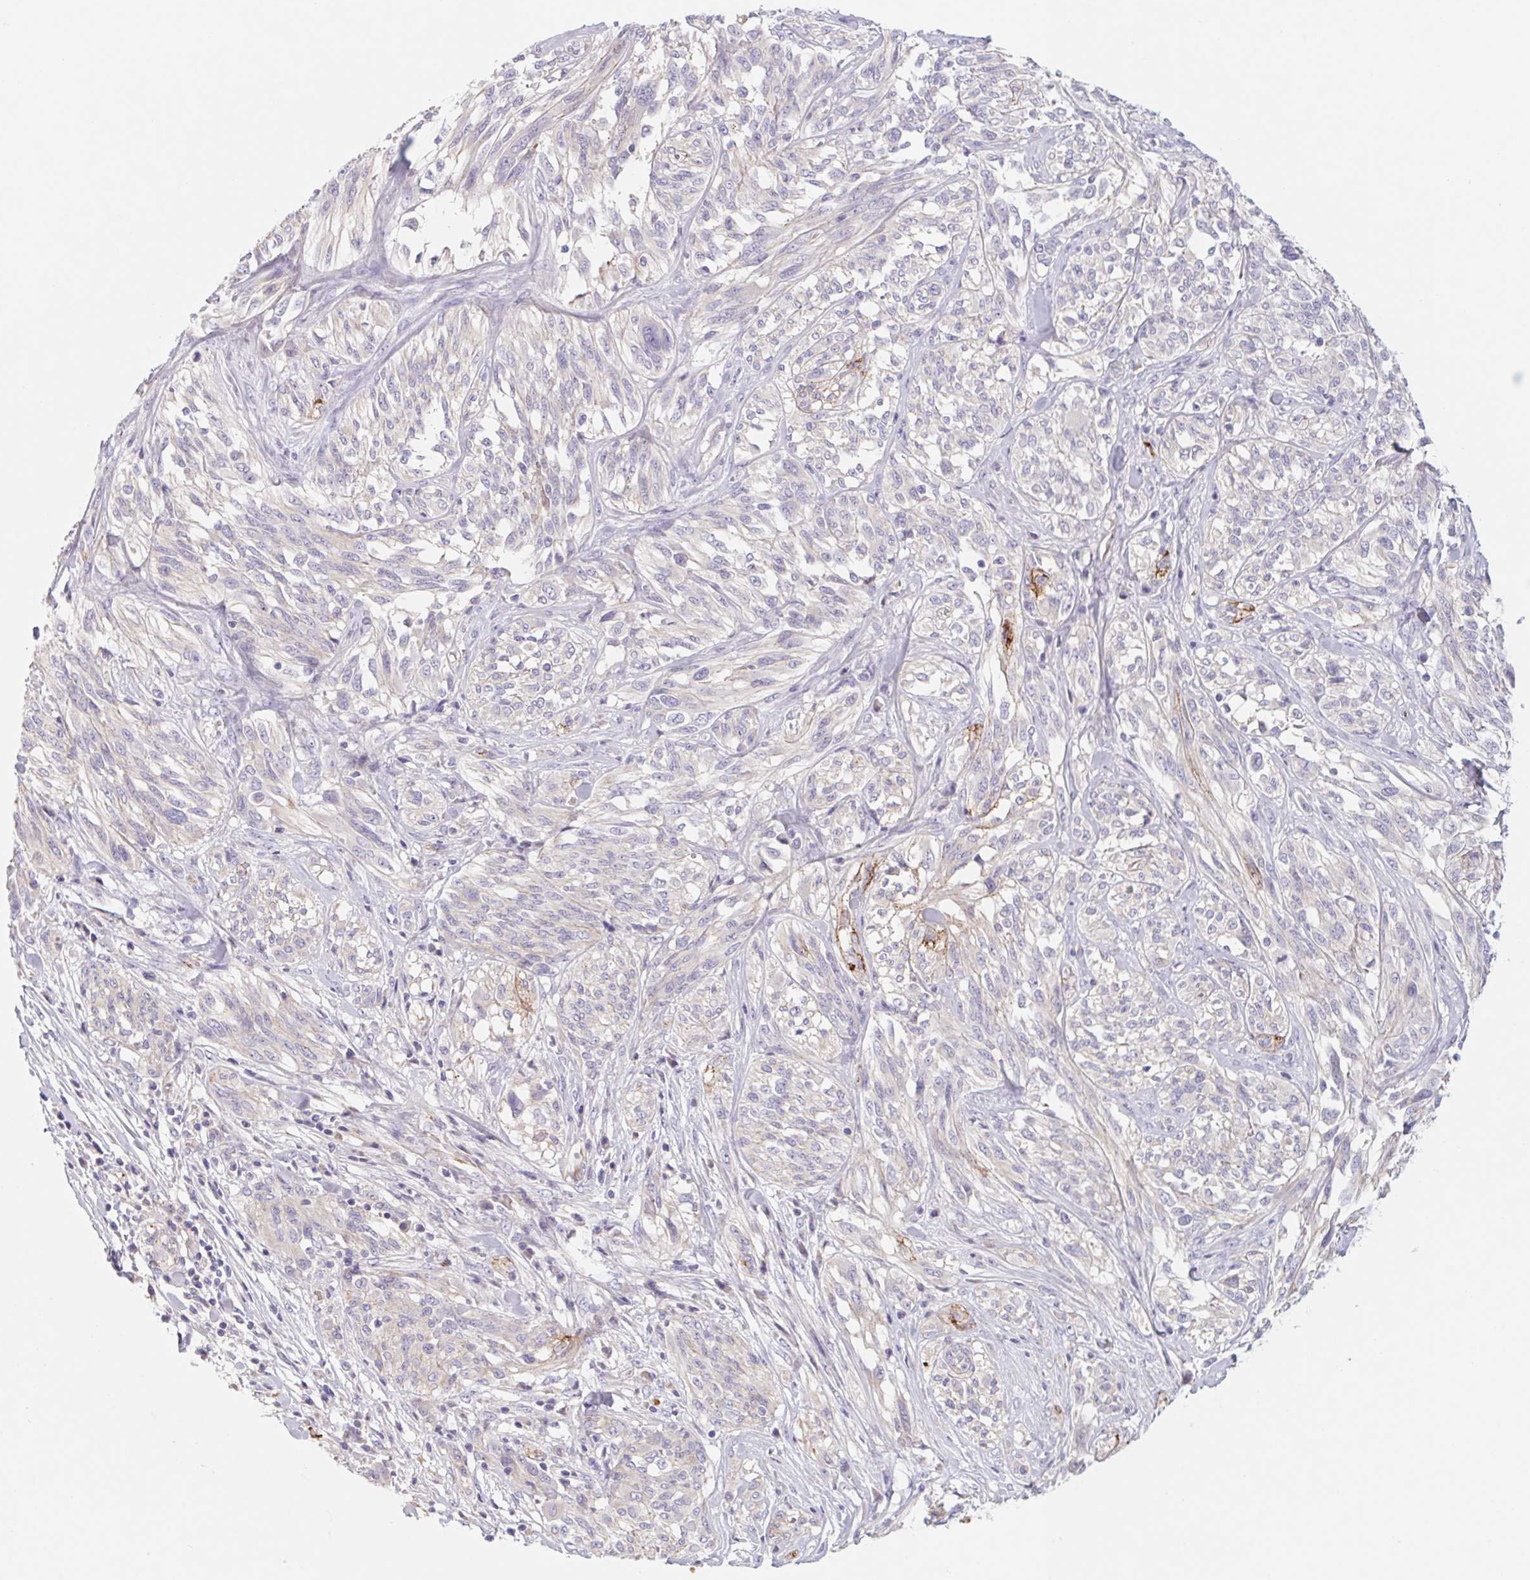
{"staining": {"intensity": "negative", "quantity": "none", "location": "none"}, "tissue": "melanoma", "cell_type": "Tumor cells", "image_type": "cancer", "snomed": [{"axis": "morphology", "description": "Malignant melanoma, NOS"}, {"axis": "topography", "description": "Skin"}], "caption": "High magnification brightfield microscopy of melanoma stained with DAB (brown) and counterstained with hematoxylin (blue): tumor cells show no significant expression. Nuclei are stained in blue.", "gene": "LPA", "patient": {"sex": "female", "age": 91}}